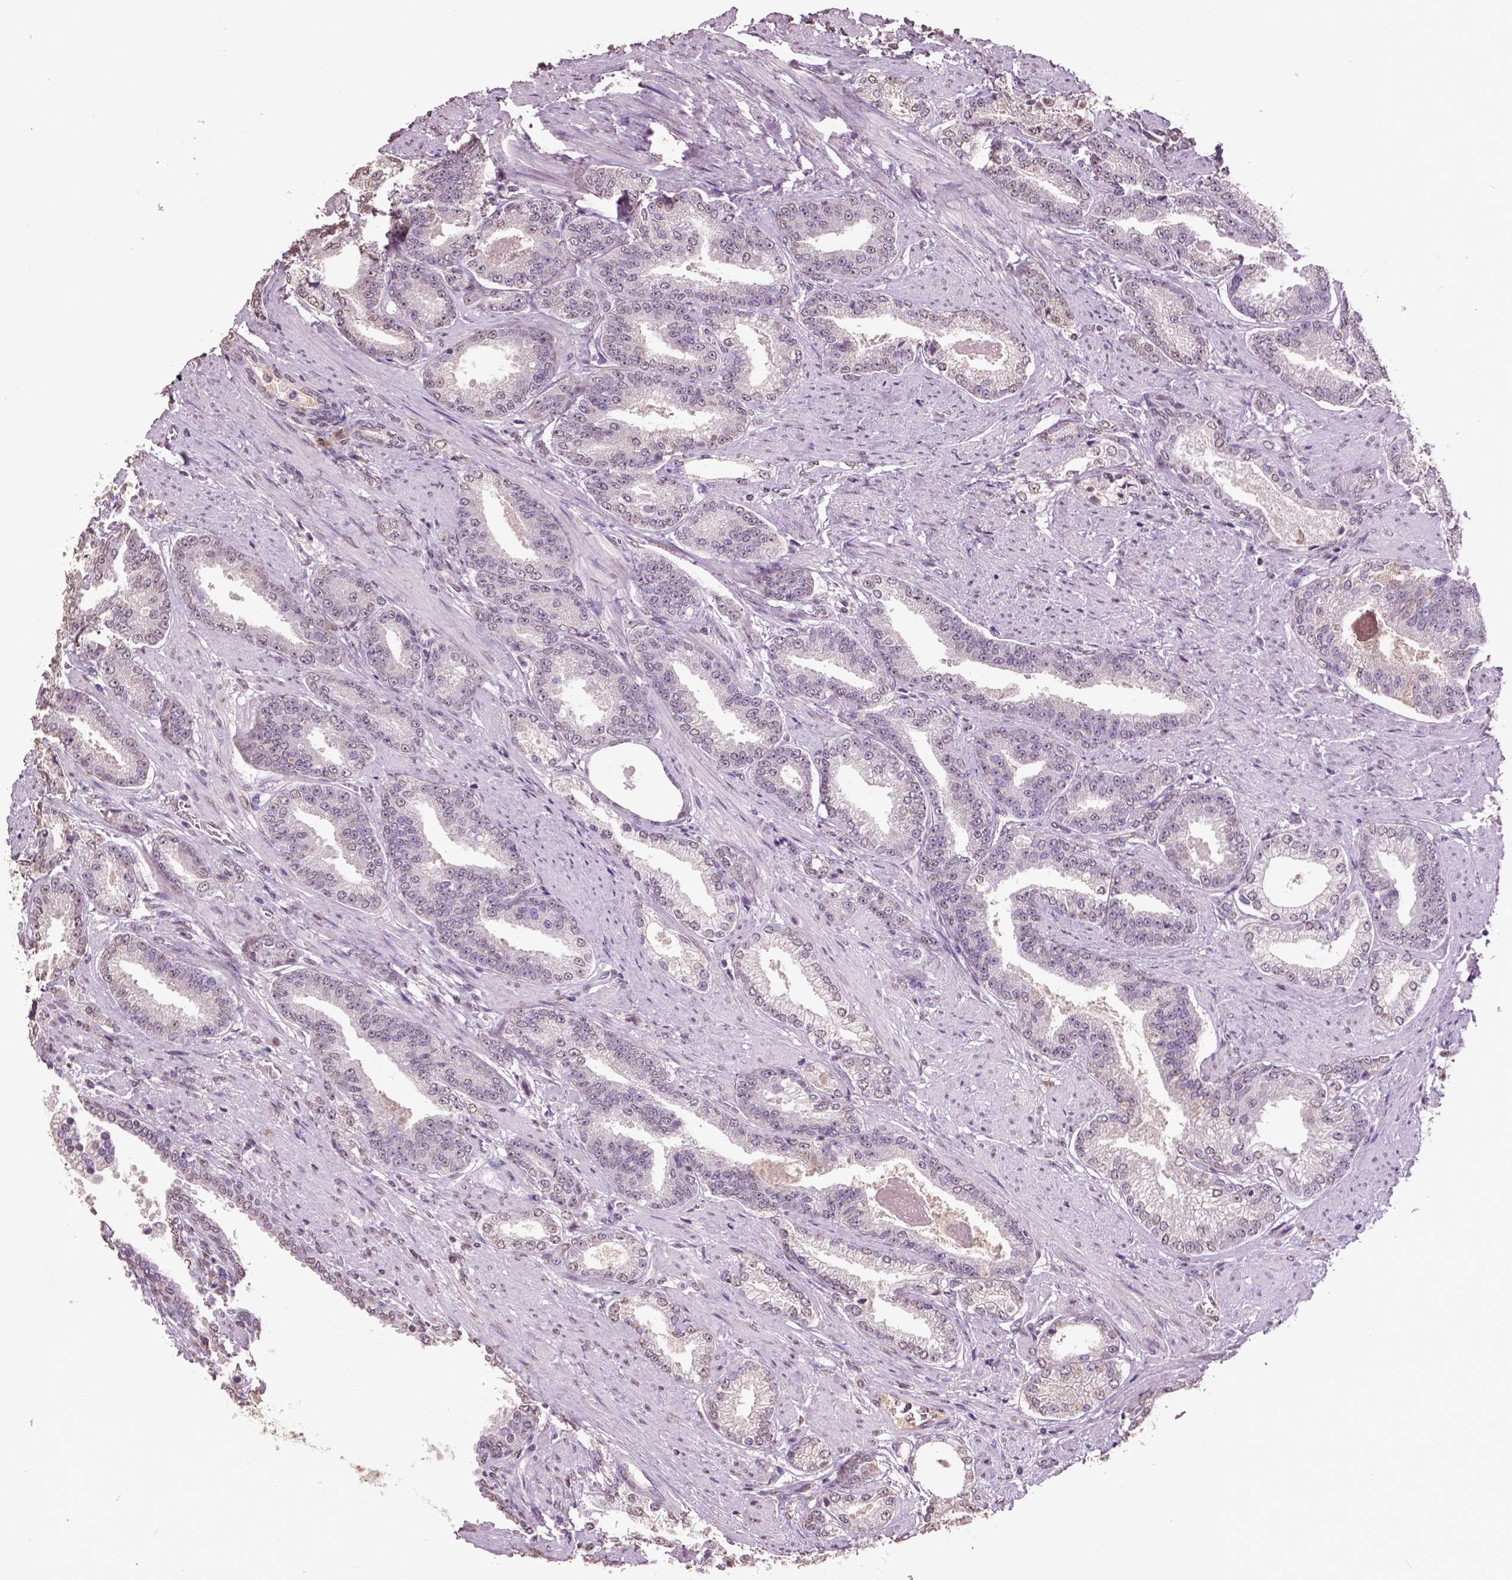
{"staining": {"intensity": "negative", "quantity": "none", "location": "none"}, "tissue": "prostate cancer", "cell_type": "Tumor cells", "image_type": "cancer", "snomed": [{"axis": "morphology", "description": "Adenocarcinoma, High grade"}, {"axis": "topography", "description": "Prostate and seminal vesicle, NOS"}], "caption": "DAB immunohistochemical staining of high-grade adenocarcinoma (prostate) reveals no significant staining in tumor cells.", "gene": "RUNX3", "patient": {"sex": "male", "age": 61}}